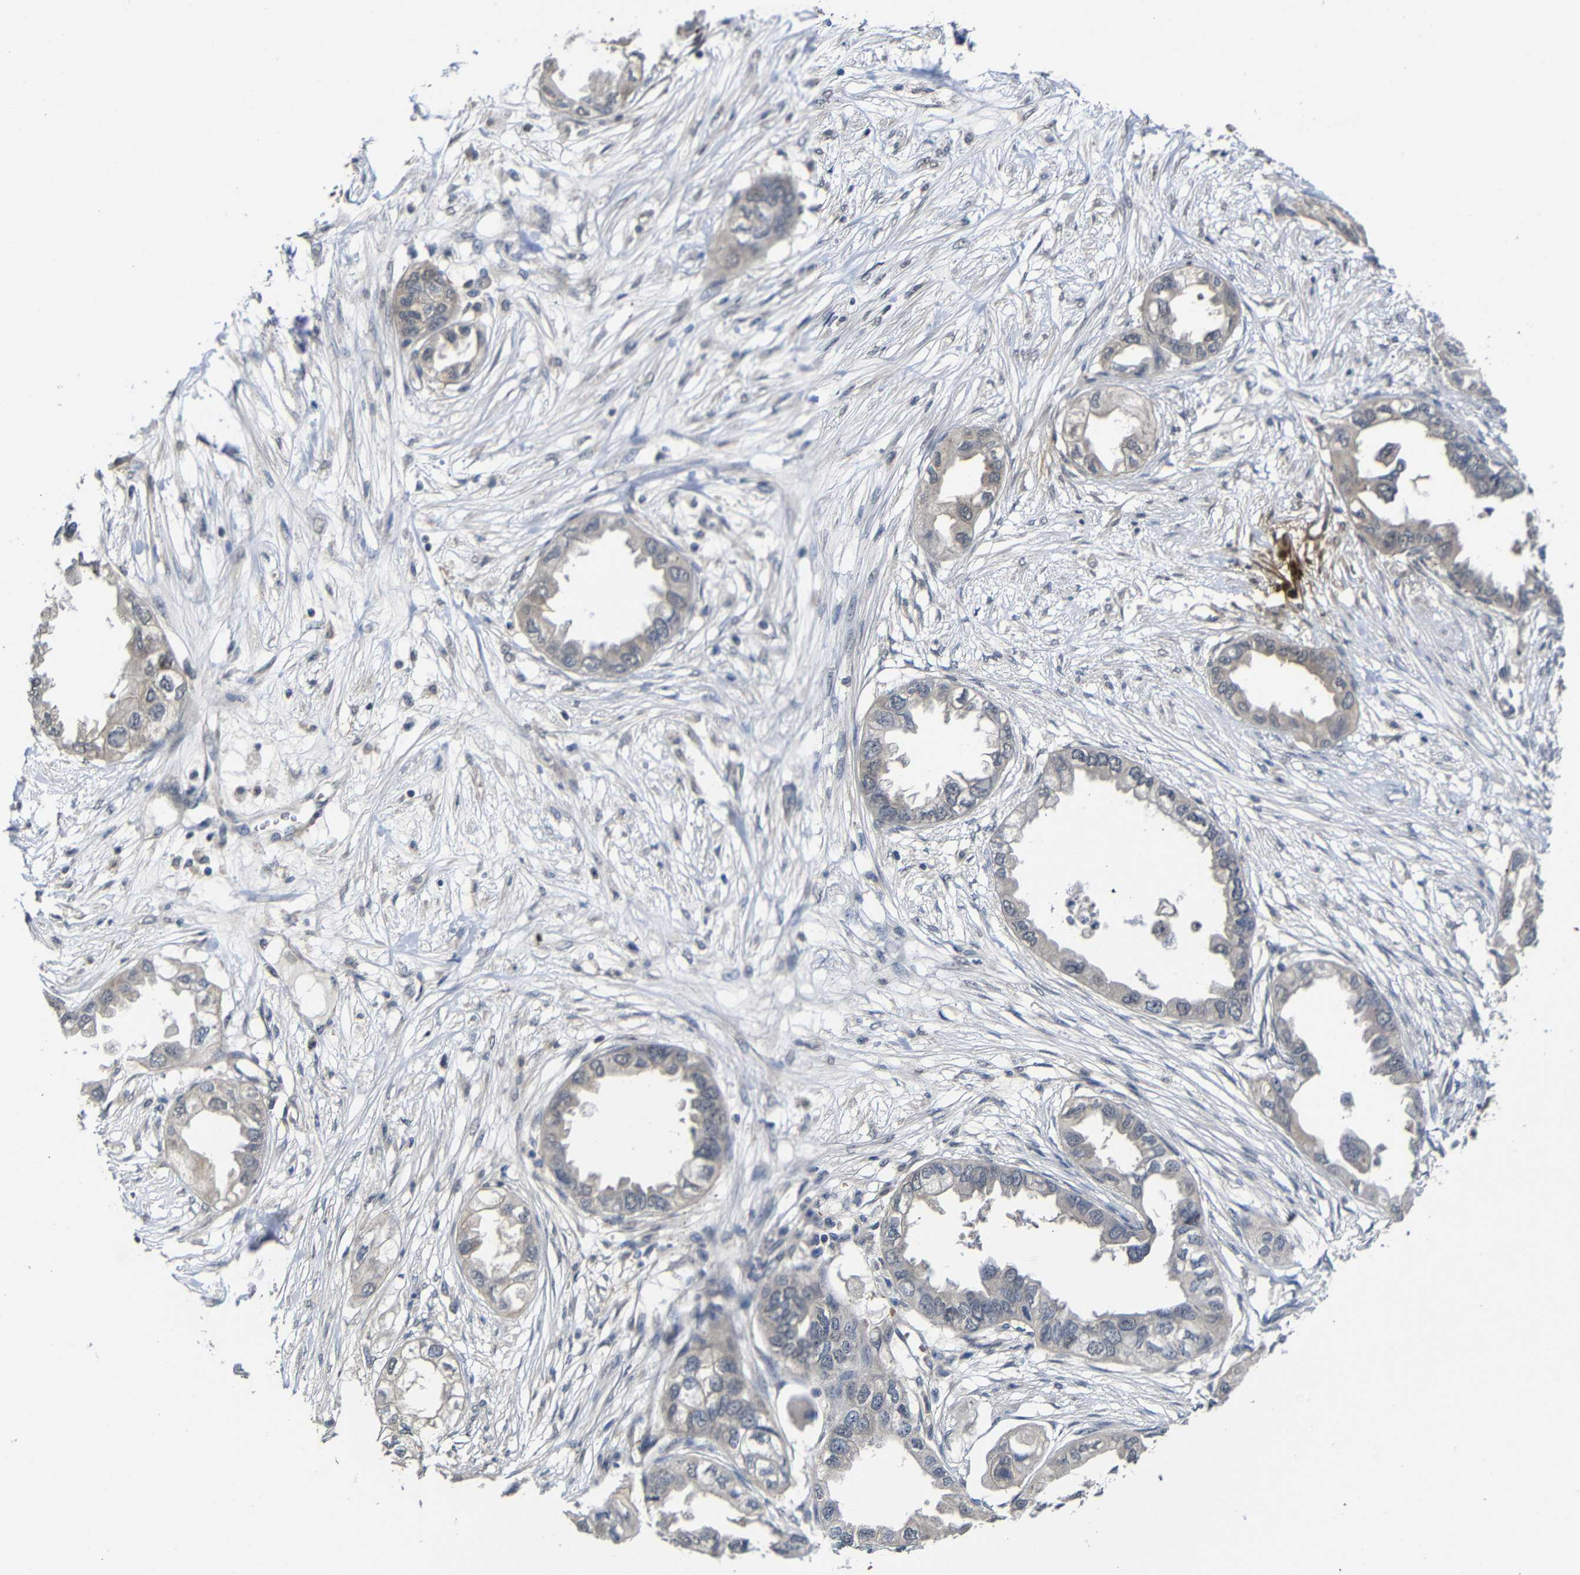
{"staining": {"intensity": "weak", "quantity": ">75%", "location": "cytoplasmic/membranous"}, "tissue": "endometrial cancer", "cell_type": "Tumor cells", "image_type": "cancer", "snomed": [{"axis": "morphology", "description": "Adenocarcinoma, NOS"}, {"axis": "topography", "description": "Endometrium"}], "caption": "This image displays immunohistochemistry staining of human endometrial cancer (adenocarcinoma), with low weak cytoplasmic/membranous expression in about >75% of tumor cells.", "gene": "ATG12", "patient": {"sex": "female", "age": 67}}